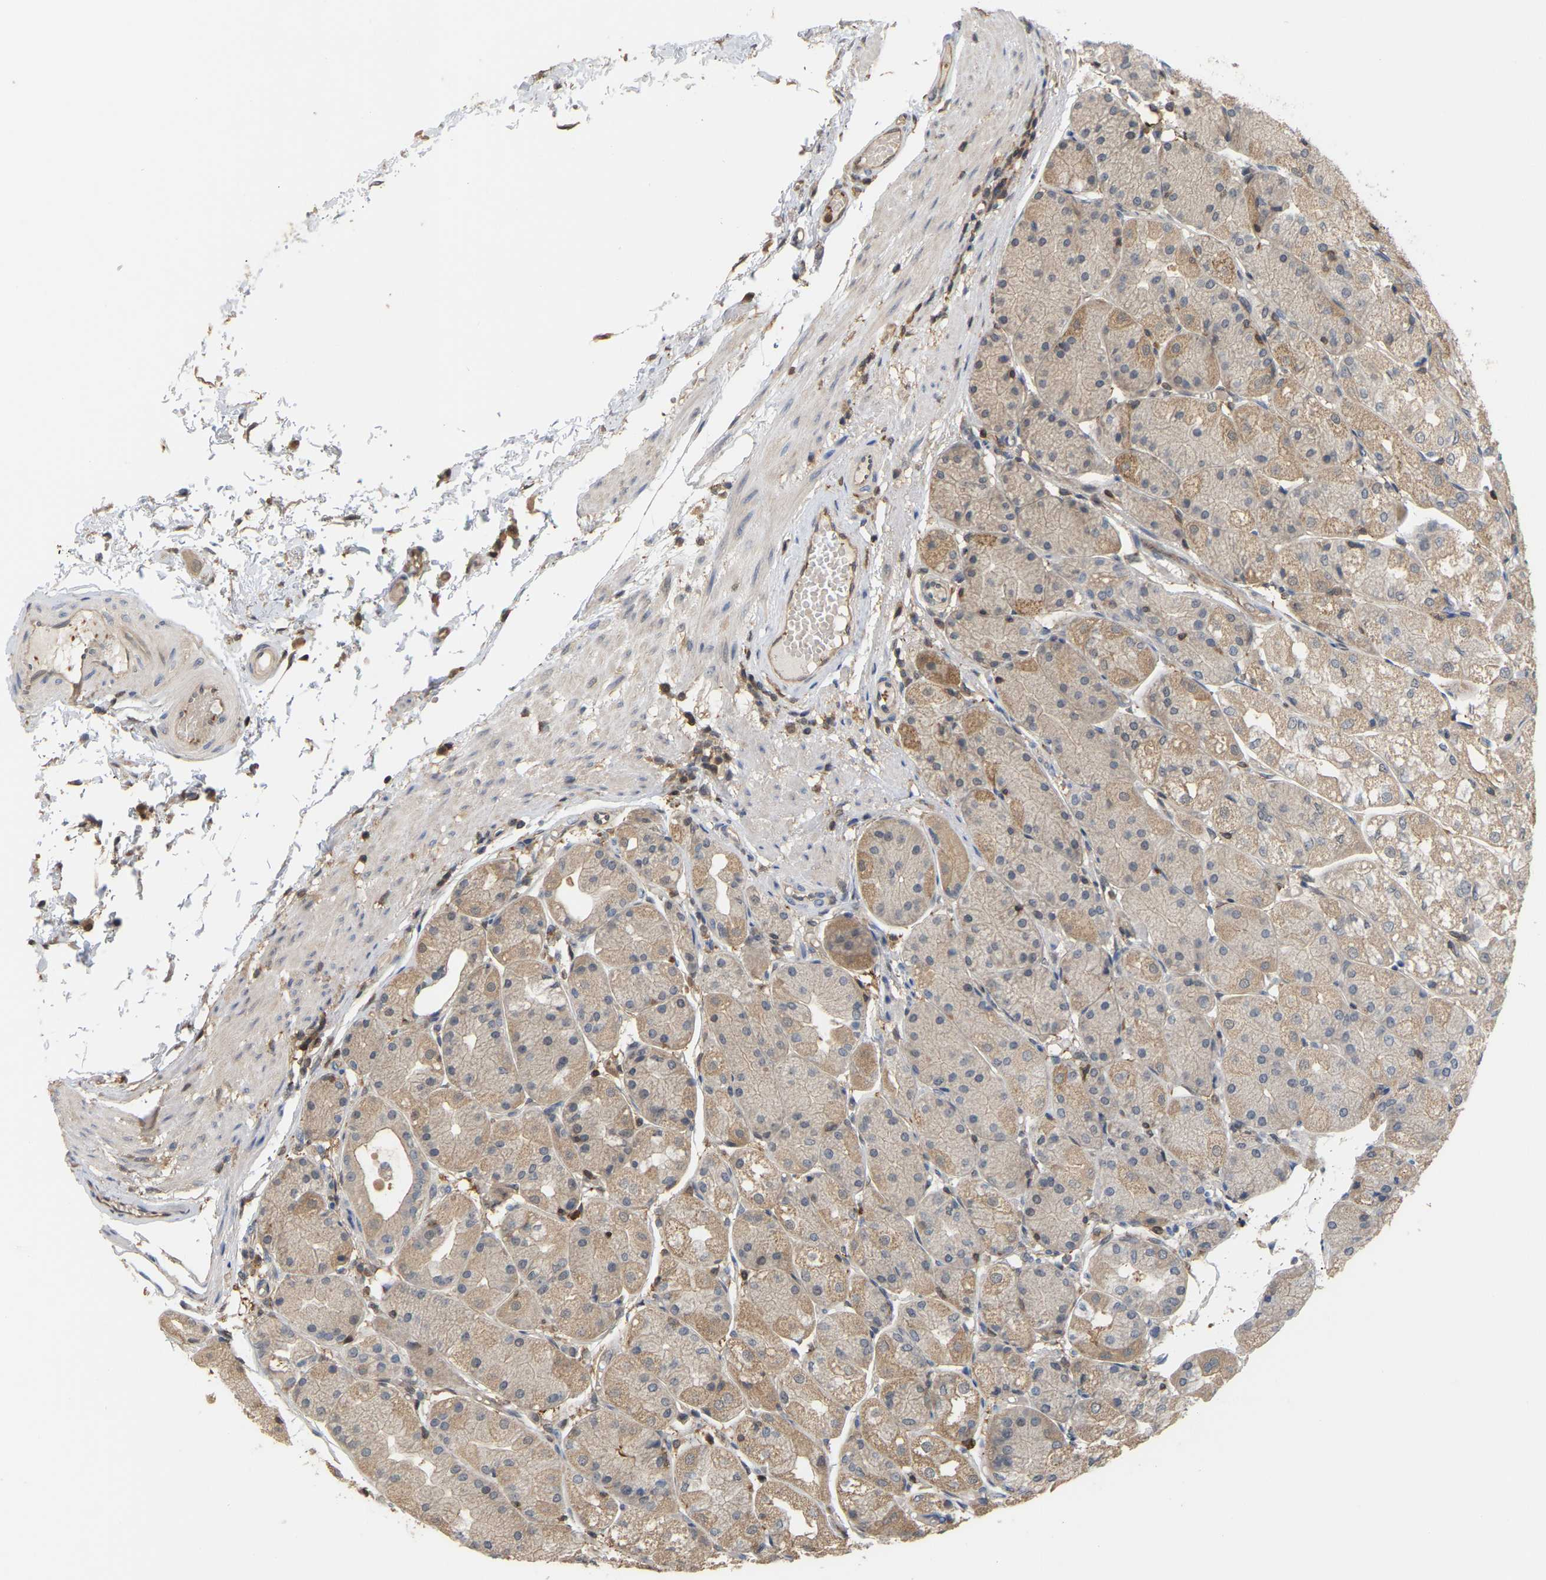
{"staining": {"intensity": "moderate", "quantity": "25%-75%", "location": "cytoplasmic/membranous"}, "tissue": "stomach", "cell_type": "Glandular cells", "image_type": "normal", "snomed": [{"axis": "morphology", "description": "Normal tissue, NOS"}, {"axis": "topography", "description": "Stomach, upper"}], "caption": "Glandular cells exhibit medium levels of moderate cytoplasmic/membranous staining in approximately 25%-75% of cells in normal human stomach.", "gene": "MTPN", "patient": {"sex": "male", "age": 72}}